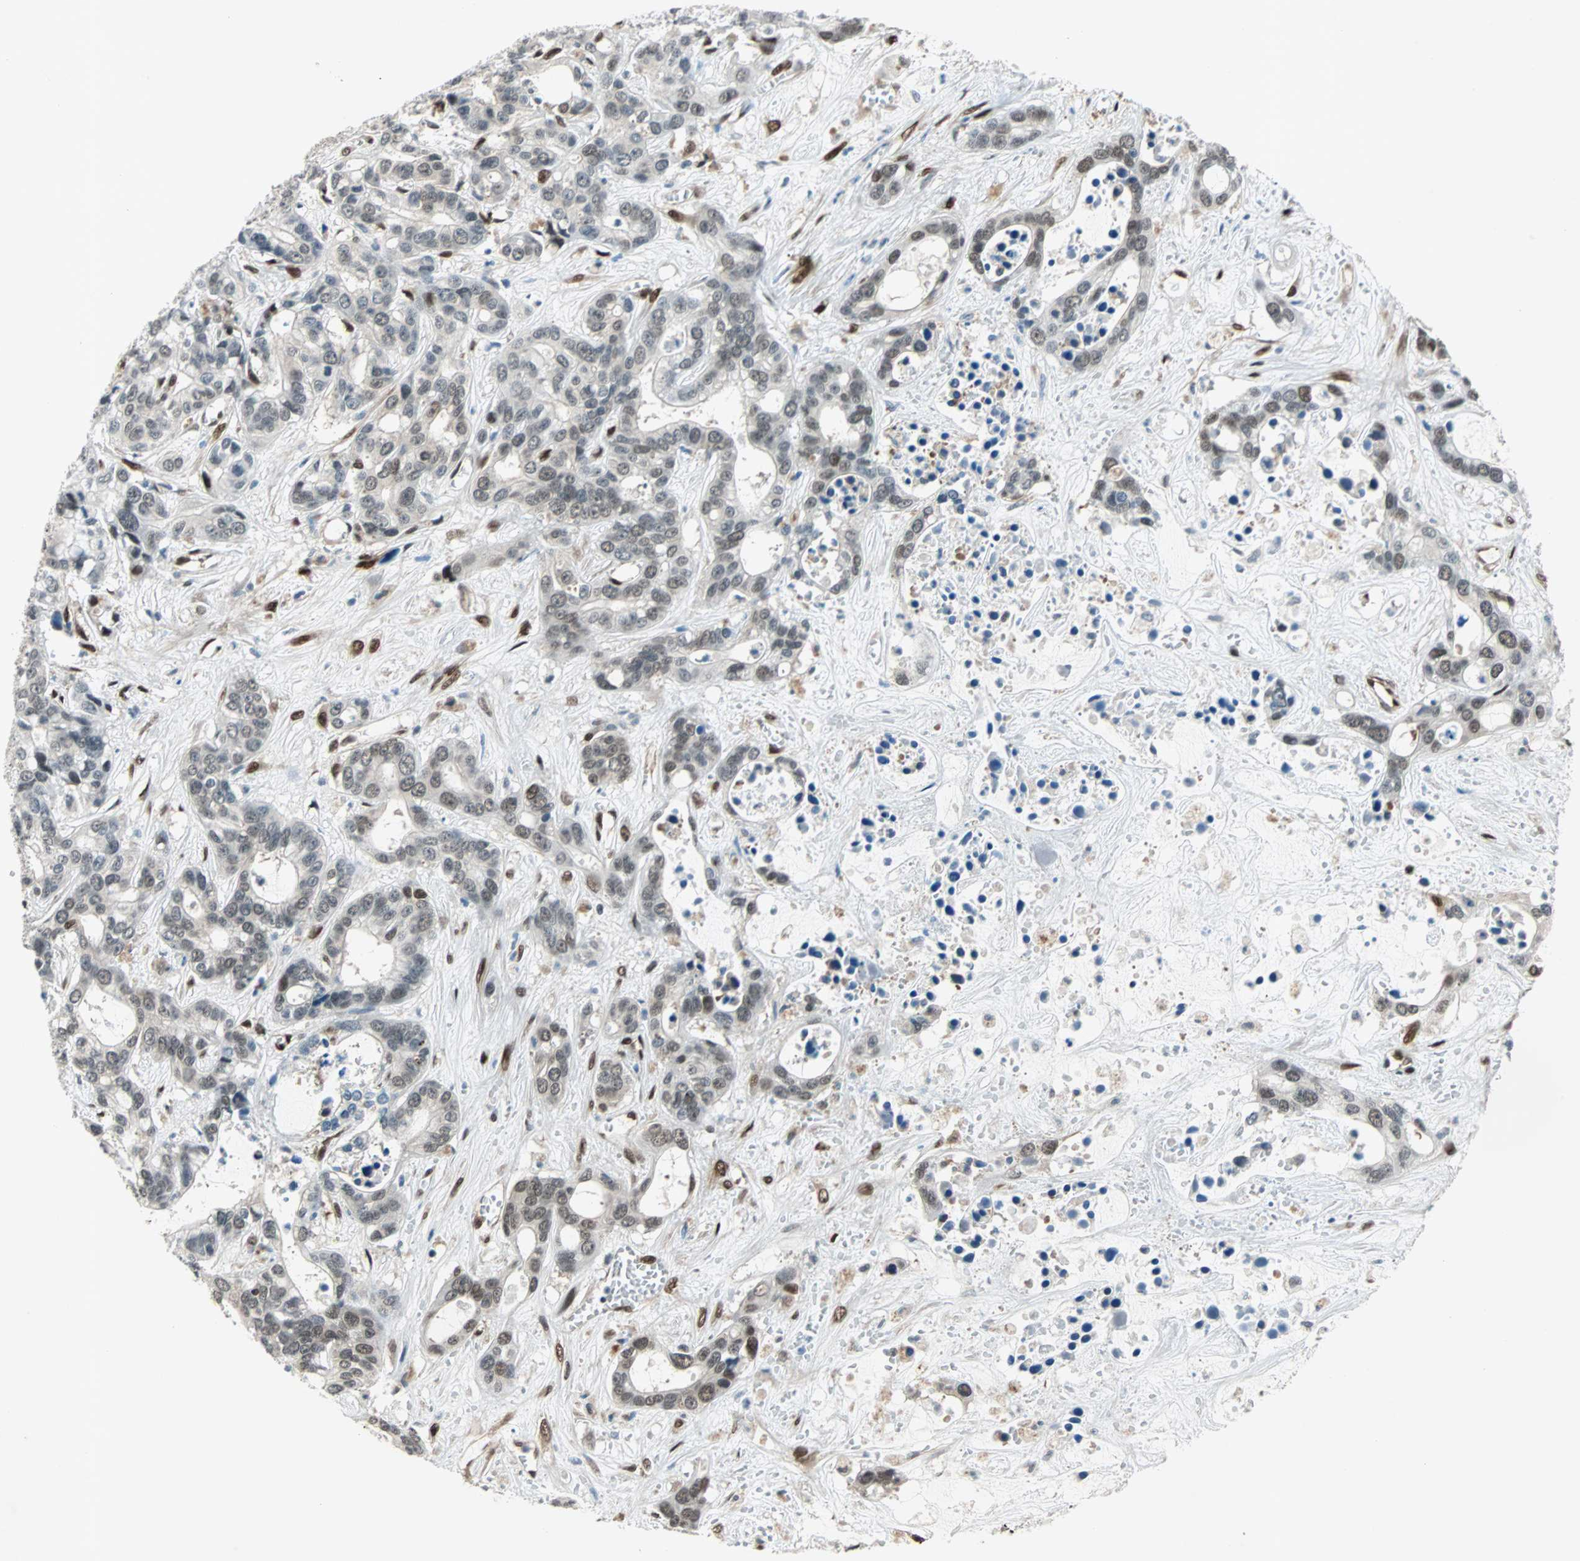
{"staining": {"intensity": "moderate", "quantity": "<25%", "location": "nuclear"}, "tissue": "liver cancer", "cell_type": "Tumor cells", "image_type": "cancer", "snomed": [{"axis": "morphology", "description": "Cholangiocarcinoma"}, {"axis": "topography", "description": "Liver"}], "caption": "Liver cancer was stained to show a protein in brown. There is low levels of moderate nuclear positivity in approximately <25% of tumor cells.", "gene": "WWTR1", "patient": {"sex": "female", "age": 65}}